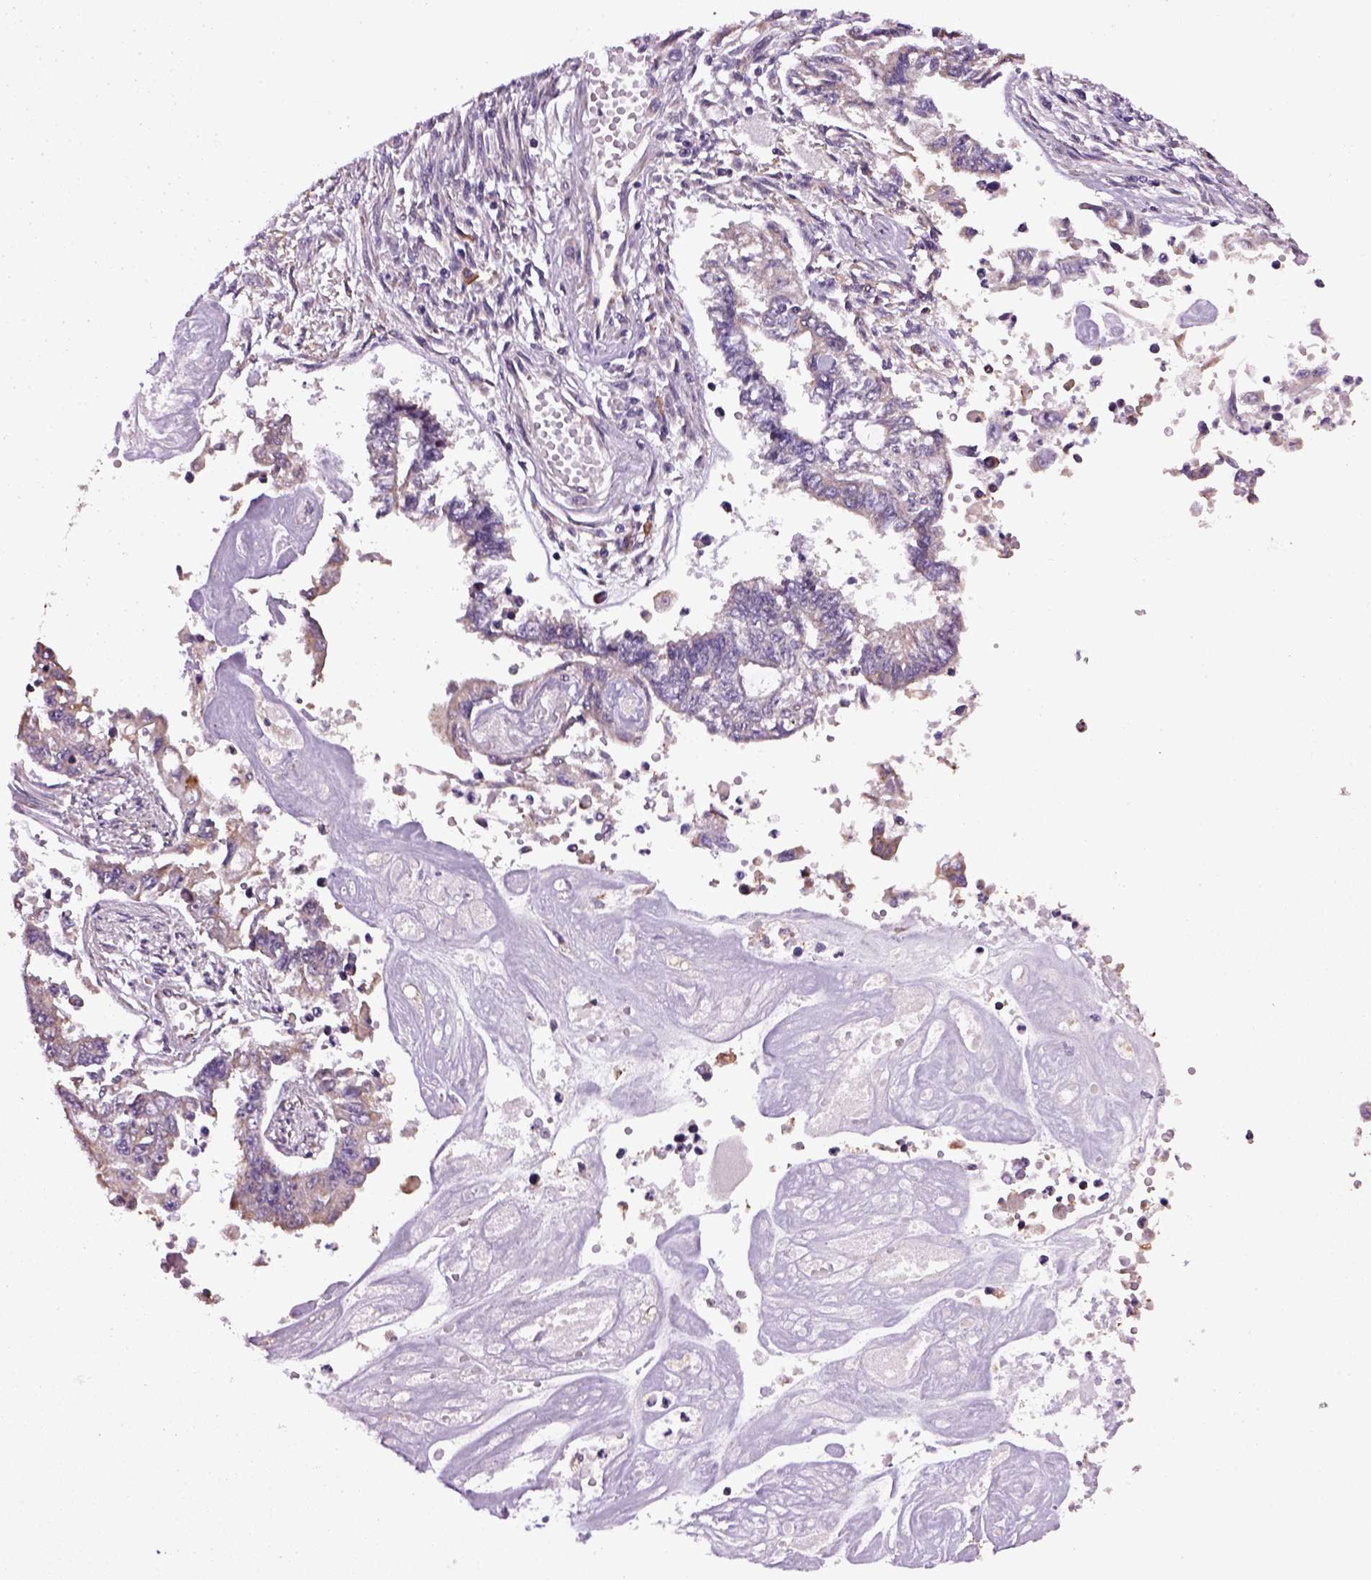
{"staining": {"intensity": "negative", "quantity": "none", "location": "none"}, "tissue": "endometrial cancer", "cell_type": "Tumor cells", "image_type": "cancer", "snomed": [{"axis": "morphology", "description": "Adenocarcinoma, NOS"}, {"axis": "topography", "description": "Uterus"}], "caption": "DAB (3,3'-diaminobenzidine) immunohistochemical staining of adenocarcinoma (endometrial) shows no significant positivity in tumor cells. The staining is performed using DAB brown chromogen with nuclei counter-stained in using hematoxylin.", "gene": "TPRG1", "patient": {"sex": "female", "age": 59}}